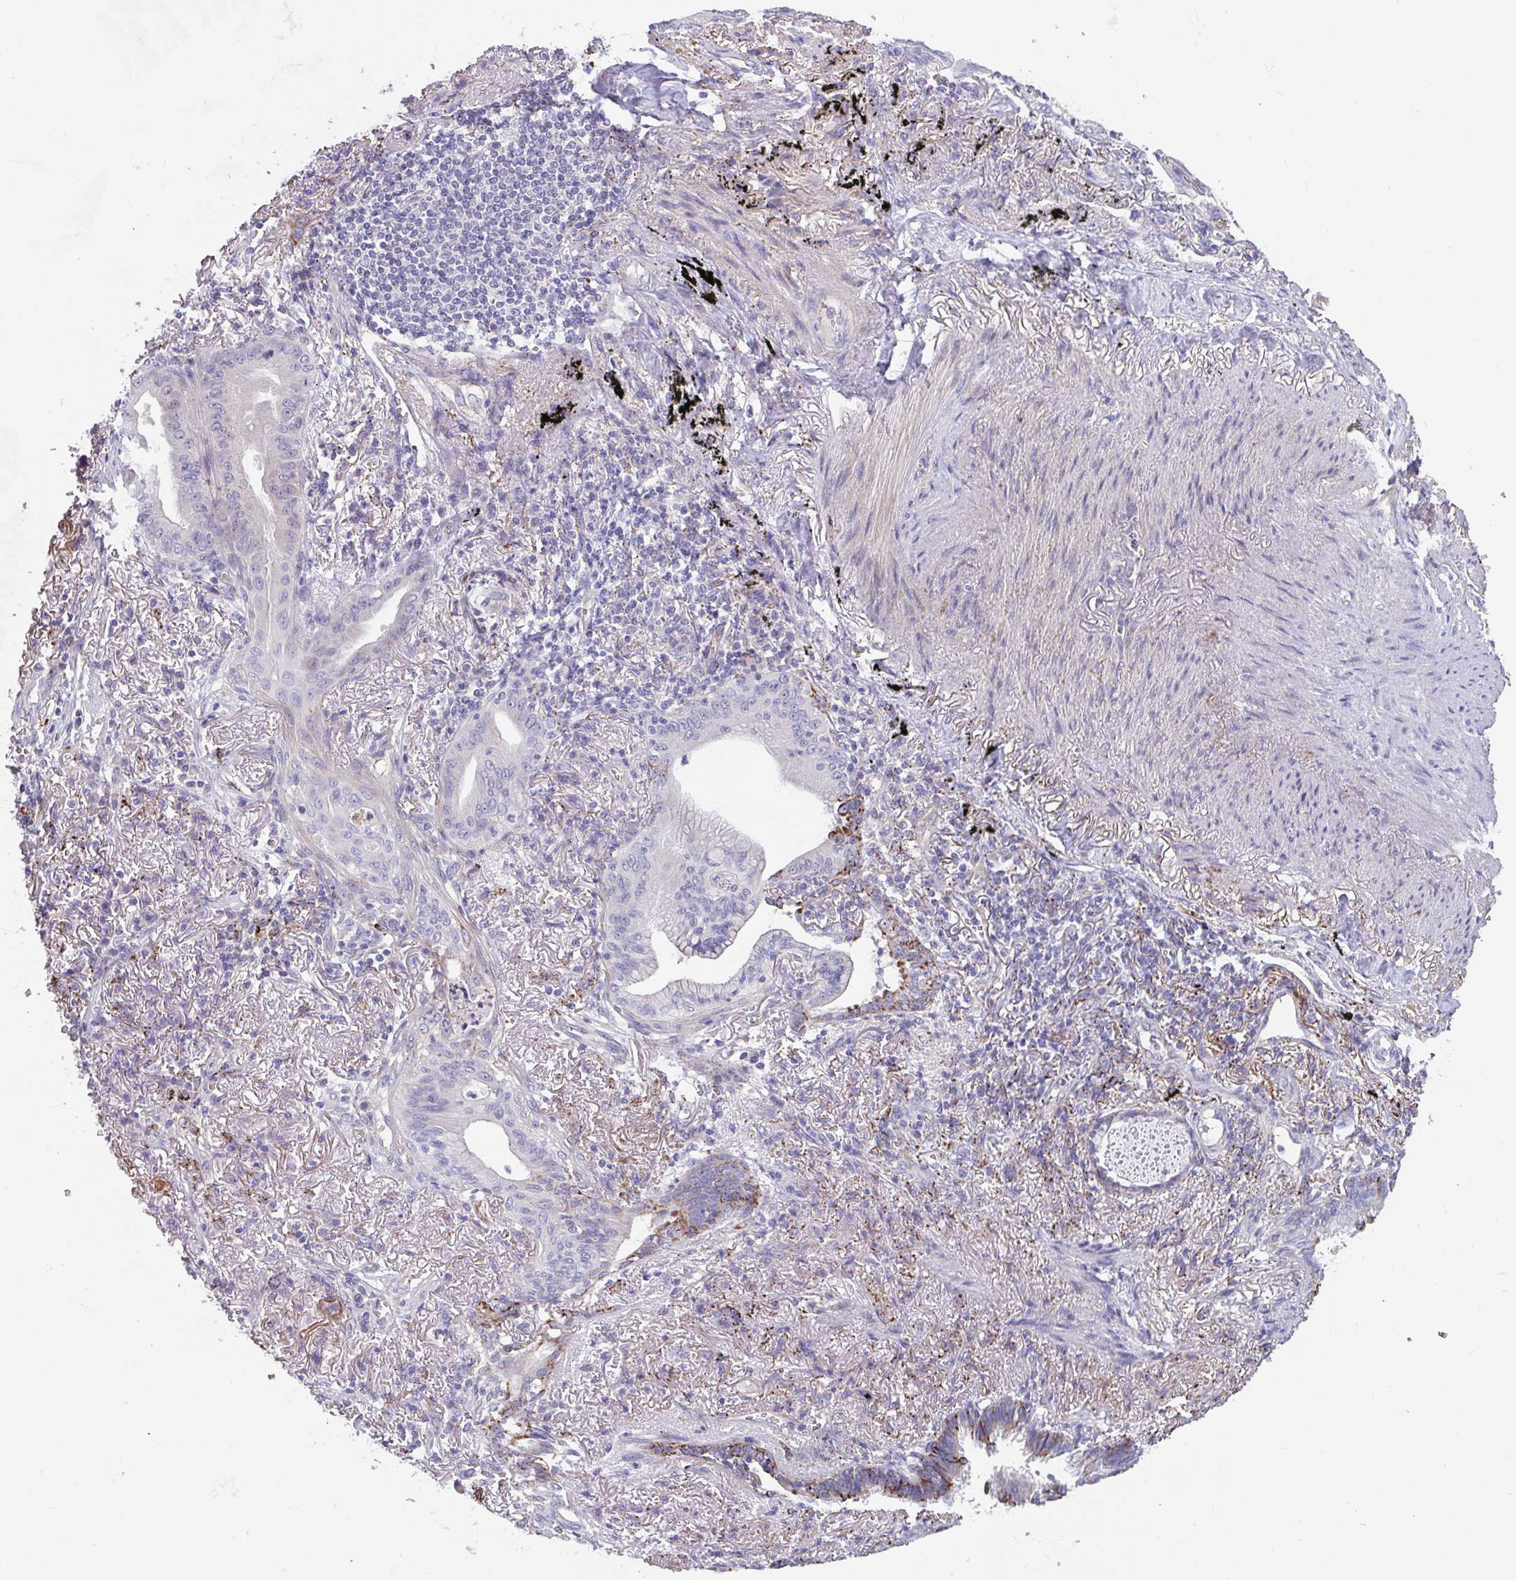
{"staining": {"intensity": "negative", "quantity": "none", "location": "none"}, "tissue": "lung cancer", "cell_type": "Tumor cells", "image_type": "cancer", "snomed": [{"axis": "morphology", "description": "Adenocarcinoma, NOS"}, {"axis": "topography", "description": "Lung"}], "caption": "A histopathology image of lung cancer stained for a protein shows no brown staining in tumor cells.", "gene": "FAM156B", "patient": {"sex": "male", "age": 77}}